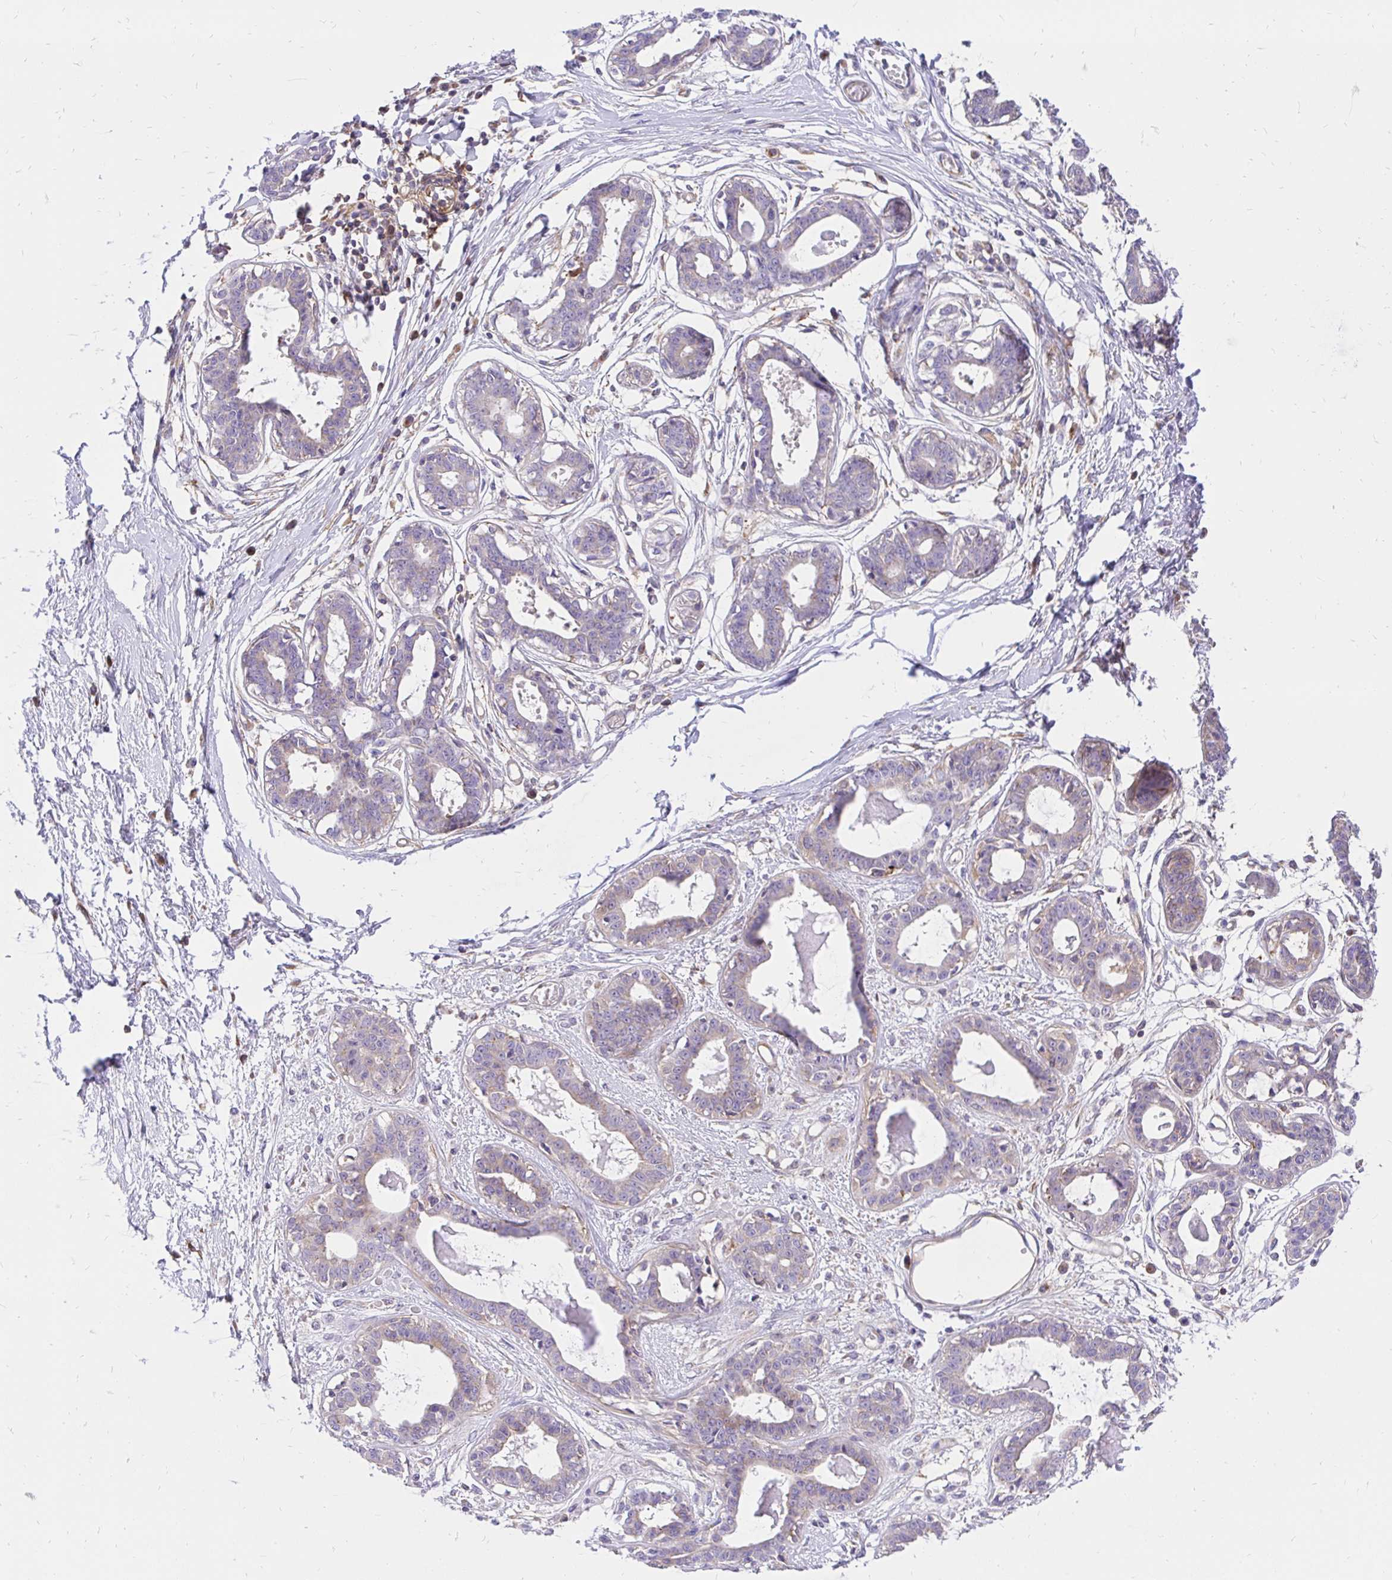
{"staining": {"intensity": "negative", "quantity": "none", "location": "none"}, "tissue": "breast", "cell_type": "Adipocytes", "image_type": "normal", "snomed": [{"axis": "morphology", "description": "Normal tissue, NOS"}, {"axis": "topography", "description": "Breast"}], "caption": "Immunohistochemistry of unremarkable breast demonstrates no positivity in adipocytes. (DAB IHC with hematoxylin counter stain).", "gene": "ABCB10", "patient": {"sex": "female", "age": 45}}